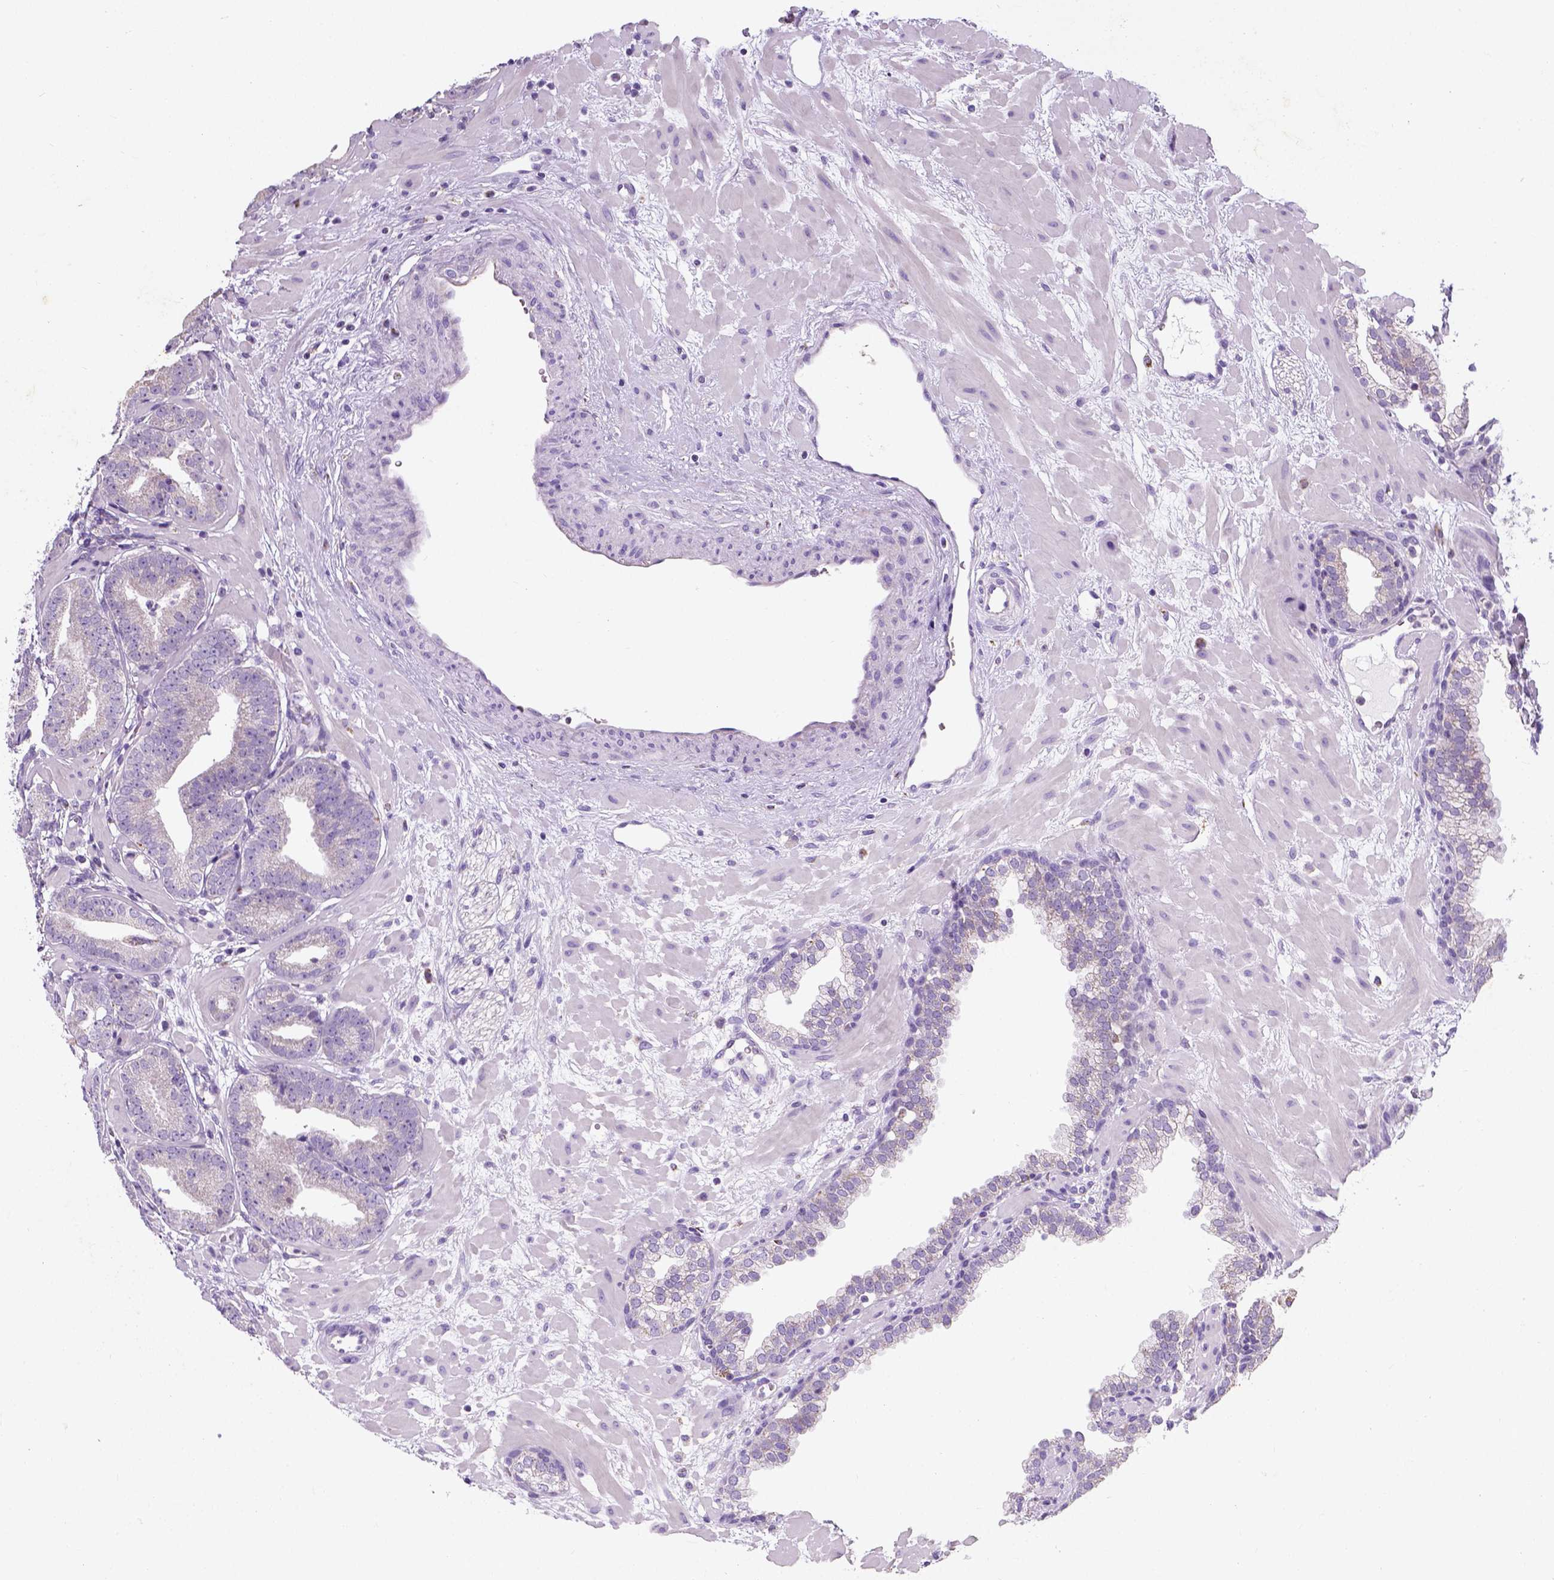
{"staining": {"intensity": "negative", "quantity": "none", "location": "none"}, "tissue": "prostate cancer", "cell_type": "Tumor cells", "image_type": "cancer", "snomed": [{"axis": "morphology", "description": "Adenocarcinoma, Low grade"}, {"axis": "topography", "description": "Prostate"}], "caption": "Tumor cells show no significant expression in low-grade adenocarcinoma (prostate).", "gene": "CHODL", "patient": {"sex": "male", "age": 68}}